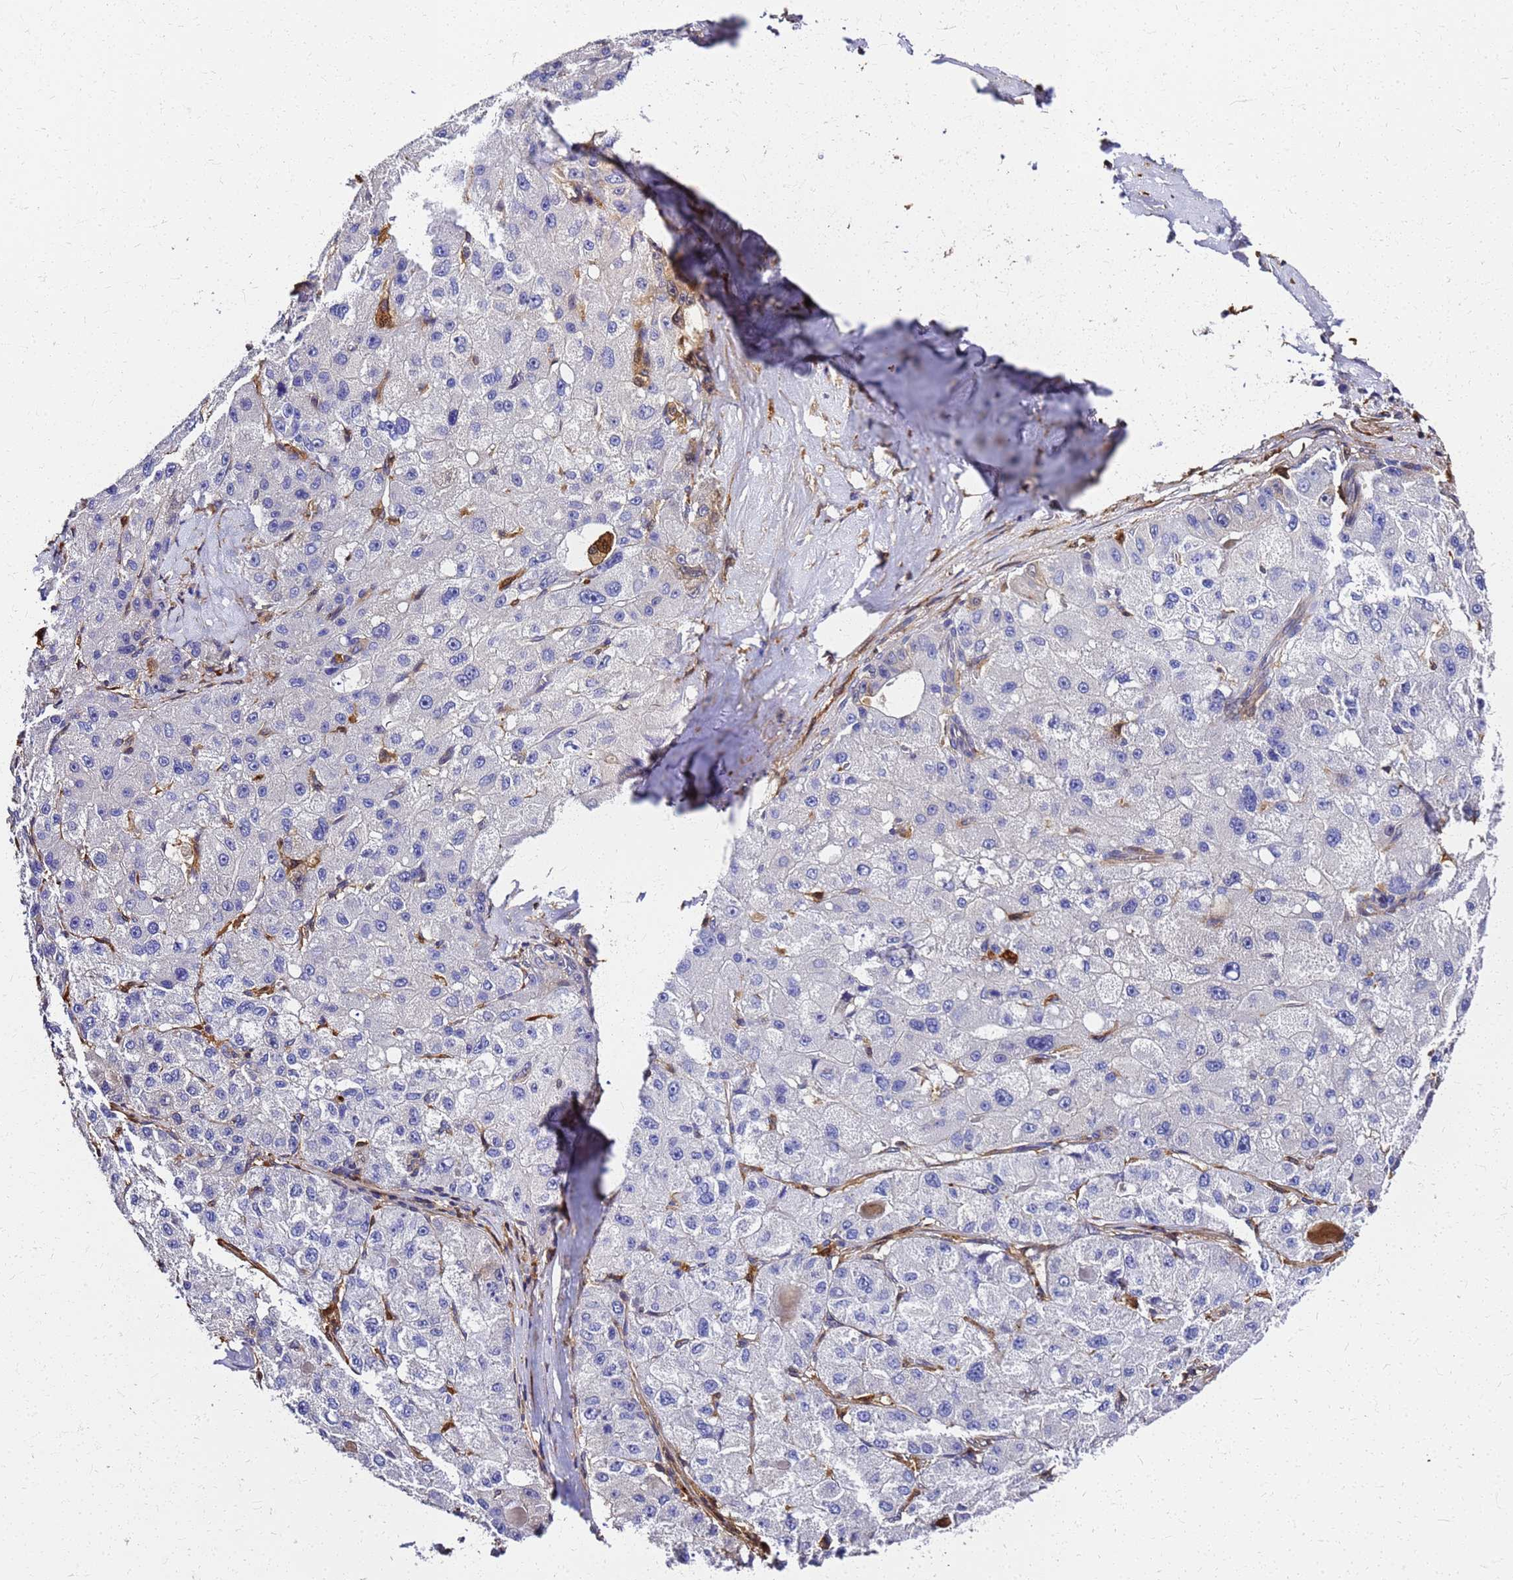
{"staining": {"intensity": "negative", "quantity": "none", "location": "none"}, "tissue": "liver cancer", "cell_type": "Tumor cells", "image_type": "cancer", "snomed": [{"axis": "morphology", "description": "Carcinoma, Hepatocellular, NOS"}, {"axis": "topography", "description": "Liver"}], "caption": "There is no significant positivity in tumor cells of liver cancer (hepatocellular carcinoma). (DAB (3,3'-diaminobenzidine) IHC, high magnification).", "gene": "S100A11", "patient": {"sex": "male", "age": 80}}